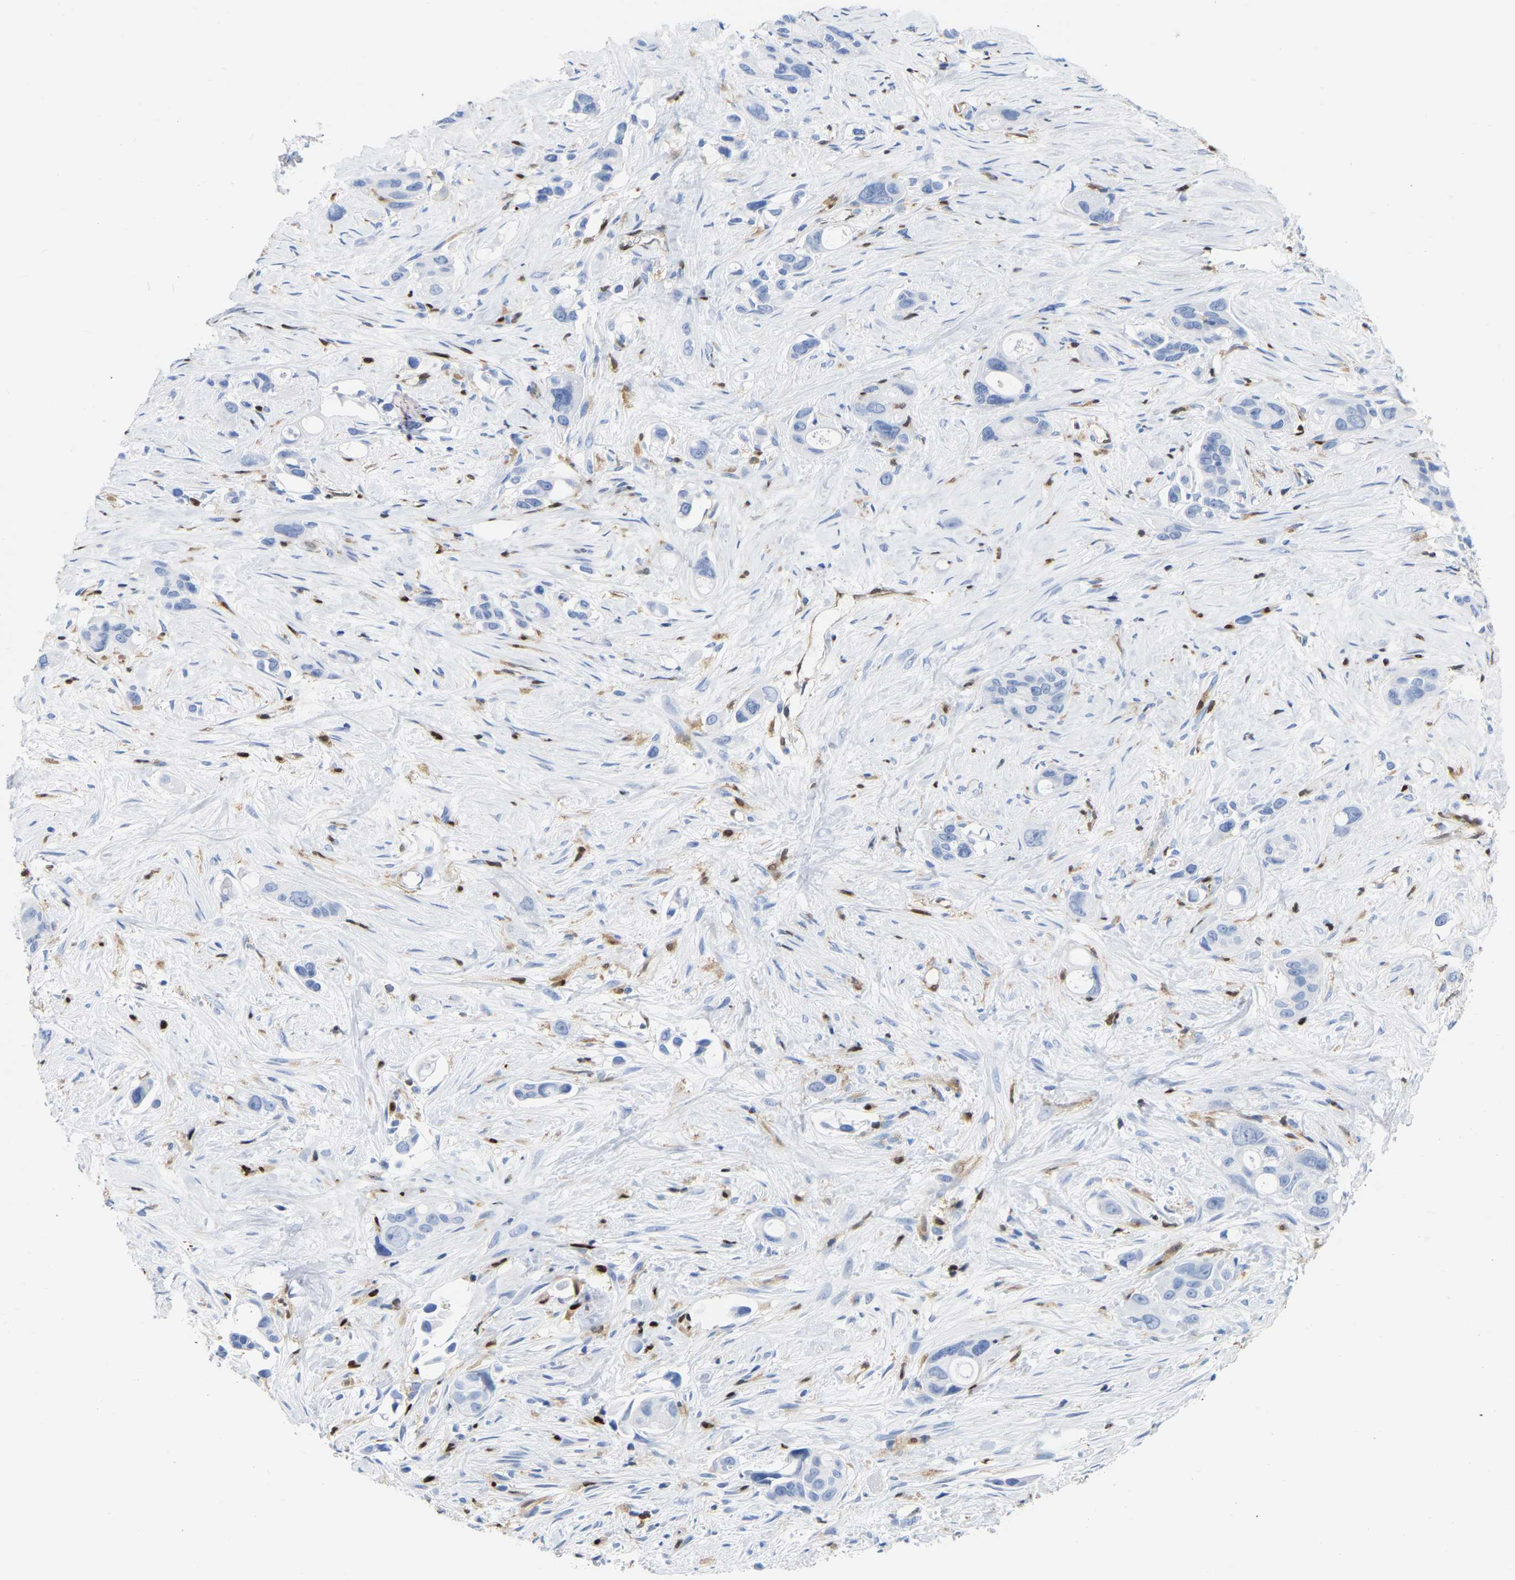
{"staining": {"intensity": "negative", "quantity": "none", "location": "none"}, "tissue": "pancreatic cancer", "cell_type": "Tumor cells", "image_type": "cancer", "snomed": [{"axis": "morphology", "description": "Adenocarcinoma, NOS"}, {"axis": "topography", "description": "Pancreas"}], "caption": "This is an immunohistochemistry image of human pancreatic adenocarcinoma. There is no expression in tumor cells.", "gene": "GIMAP4", "patient": {"sex": "male", "age": 53}}